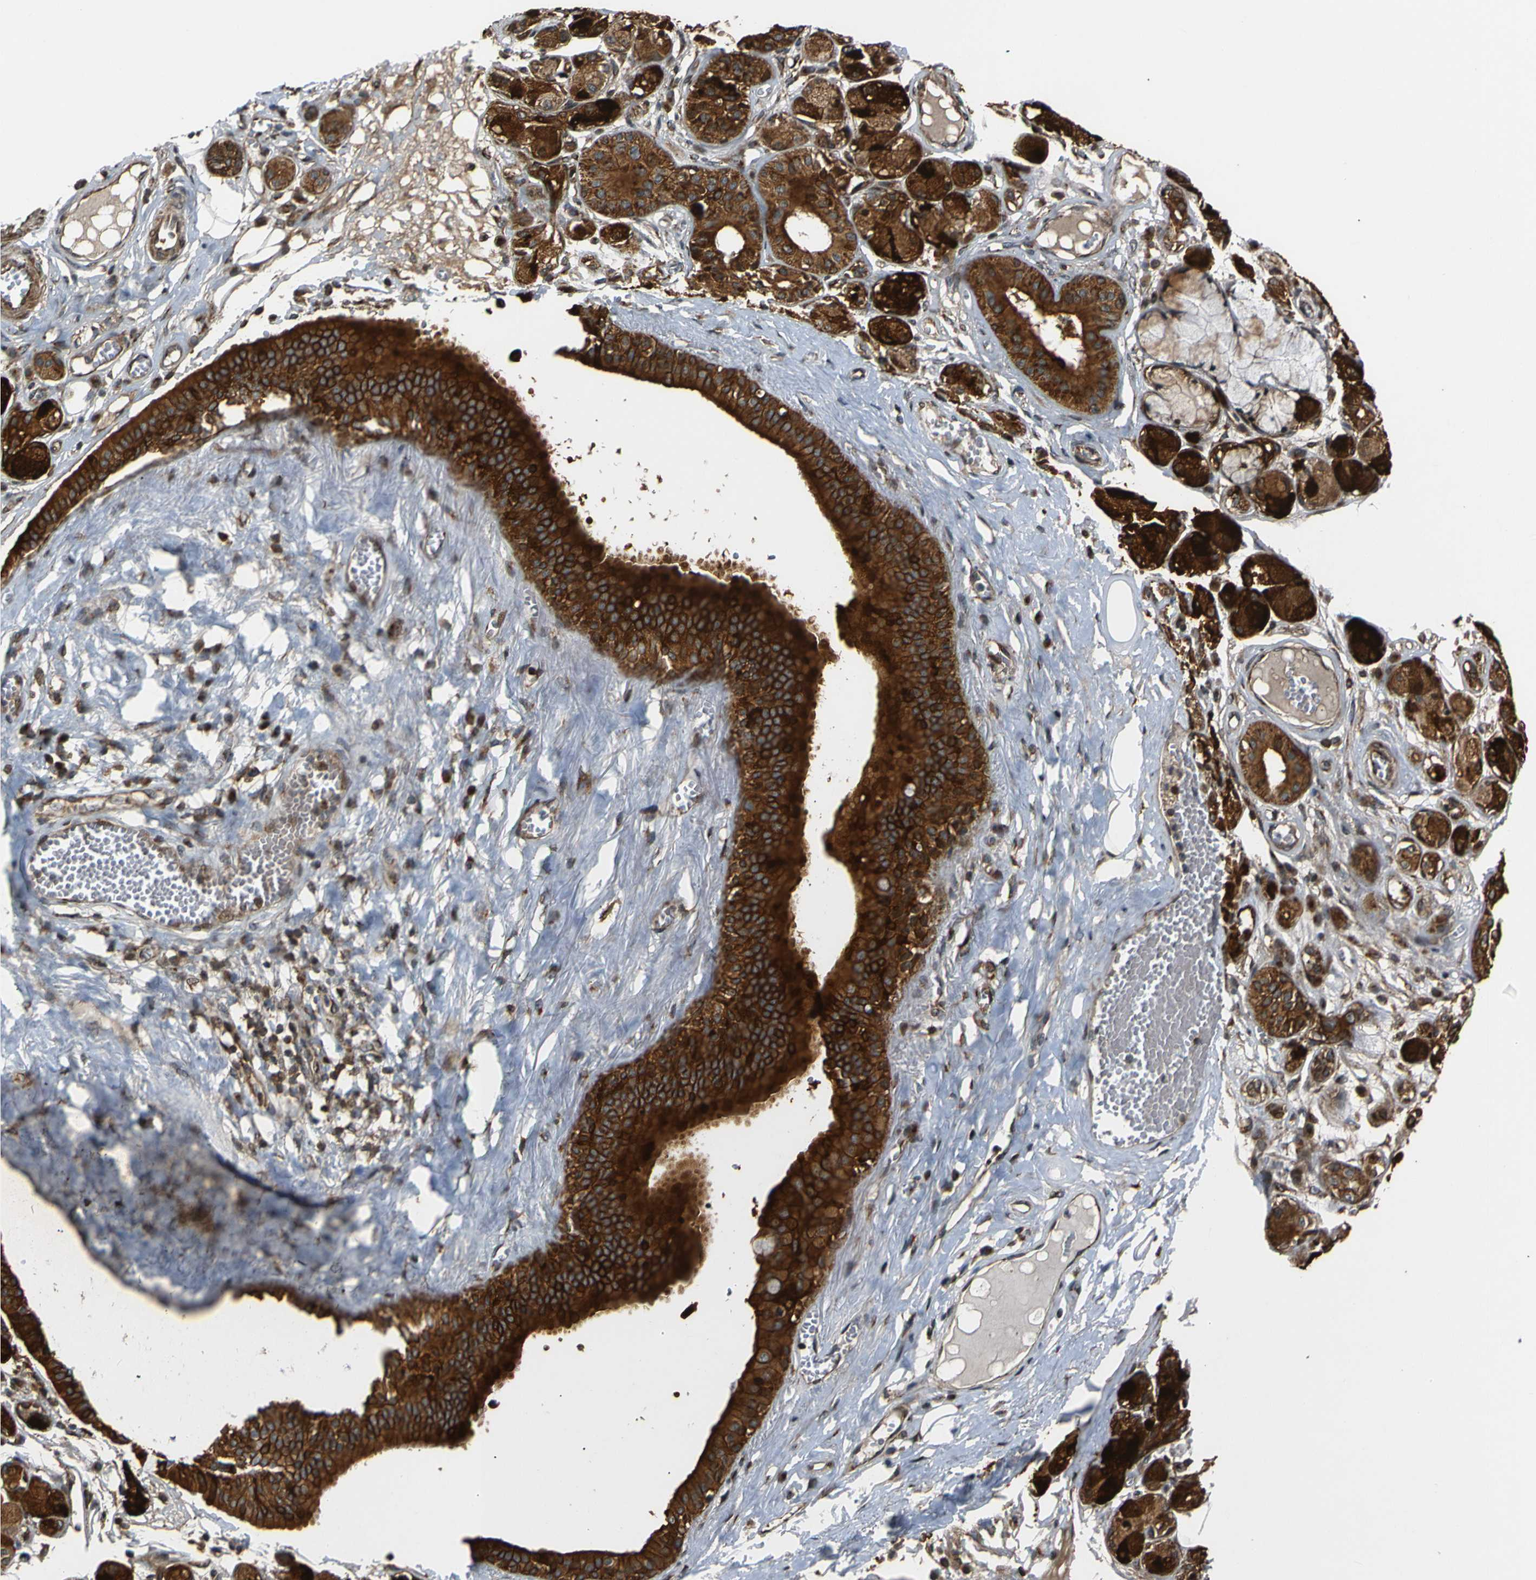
{"staining": {"intensity": "moderate", "quantity": ">75%", "location": "cytoplasmic/membranous,nuclear"}, "tissue": "adipose tissue", "cell_type": "Adipocytes", "image_type": "normal", "snomed": [{"axis": "morphology", "description": "Normal tissue, NOS"}, {"axis": "morphology", "description": "Inflammation, NOS"}, {"axis": "topography", "description": "Salivary gland"}, {"axis": "topography", "description": "Peripheral nerve tissue"}], "caption": "The photomicrograph shows staining of benign adipose tissue, revealing moderate cytoplasmic/membranous,nuclear protein staining (brown color) within adipocytes.", "gene": "AKAP9", "patient": {"sex": "female", "age": 75}}